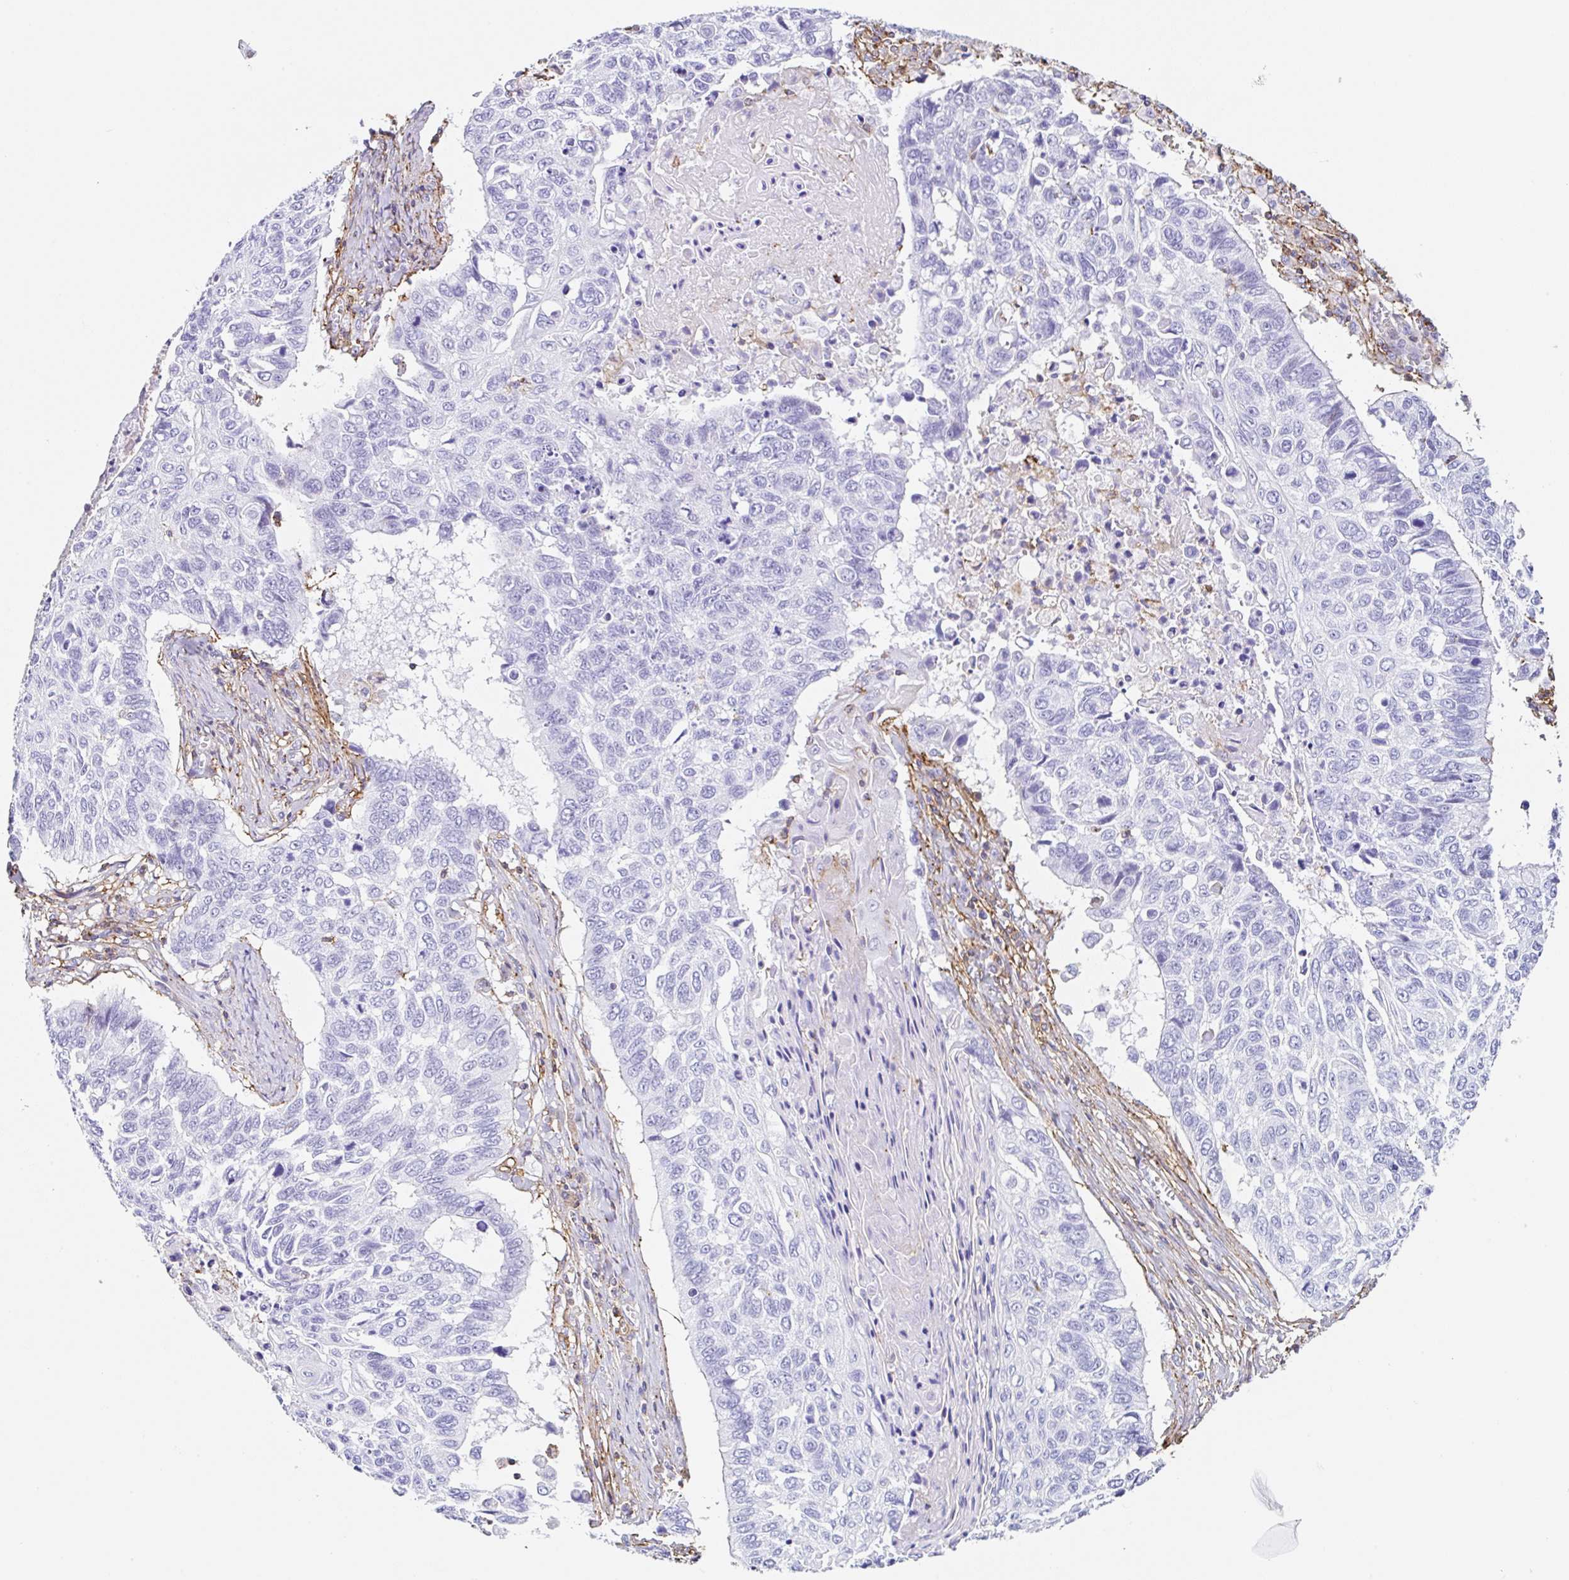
{"staining": {"intensity": "negative", "quantity": "none", "location": "none"}, "tissue": "lung cancer", "cell_type": "Tumor cells", "image_type": "cancer", "snomed": [{"axis": "morphology", "description": "Squamous cell carcinoma, NOS"}, {"axis": "topography", "description": "Lung"}], "caption": "Squamous cell carcinoma (lung) was stained to show a protein in brown. There is no significant positivity in tumor cells.", "gene": "MTTP", "patient": {"sex": "male", "age": 62}}